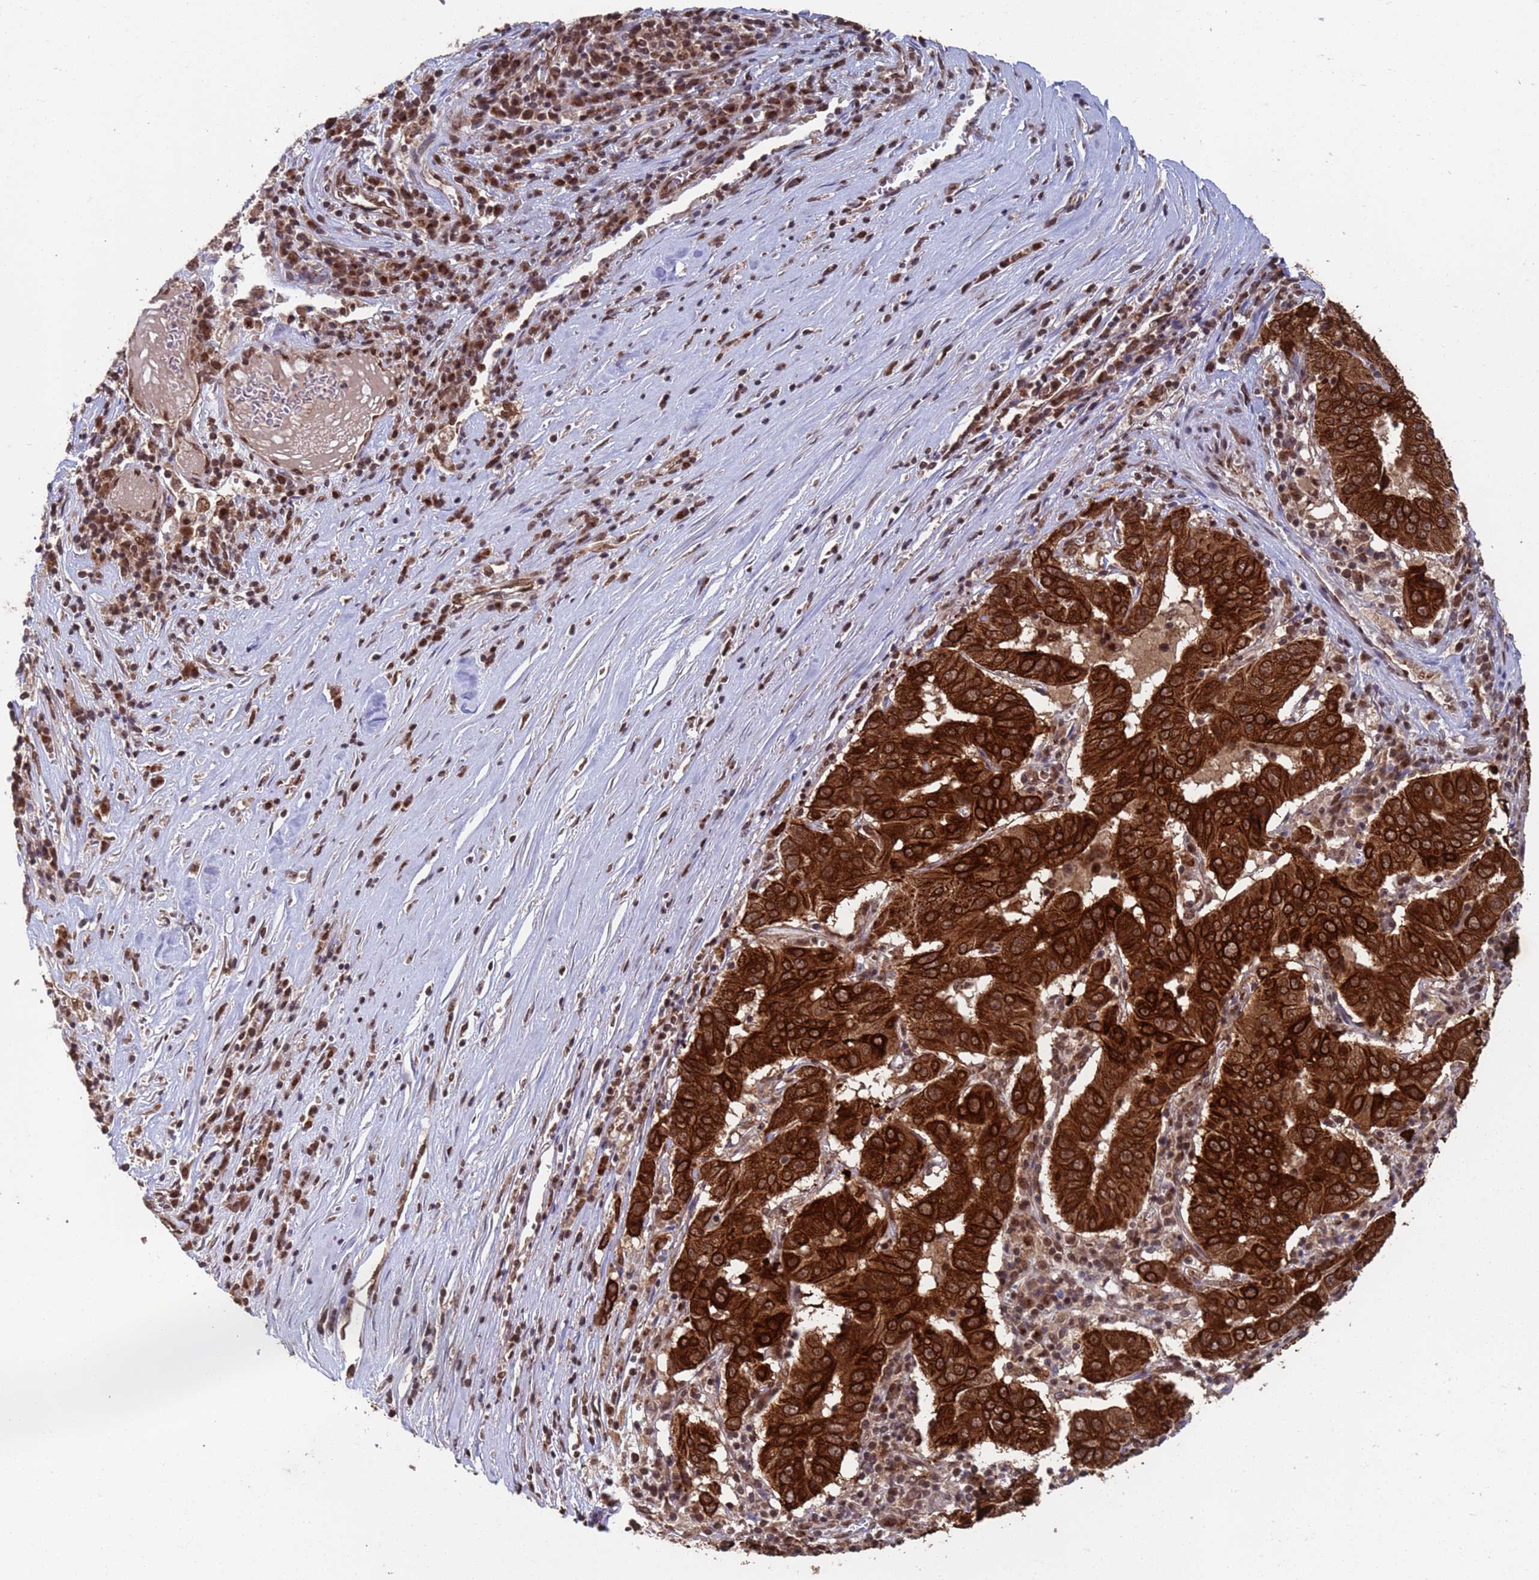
{"staining": {"intensity": "strong", "quantity": ">75%", "location": "cytoplasmic/membranous,nuclear"}, "tissue": "pancreatic cancer", "cell_type": "Tumor cells", "image_type": "cancer", "snomed": [{"axis": "morphology", "description": "Adenocarcinoma, NOS"}, {"axis": "topography", "description": "Pancreas"}], "caption": "This is an image of immunohistochemistry staining of adenocarcinoma (pancreatic), which shows strong staining in the cytoplasmic/membranous and nuclear of tumor cells.", "gene": "FUBP3", "patient": {"sex": "male", "age": 63}}